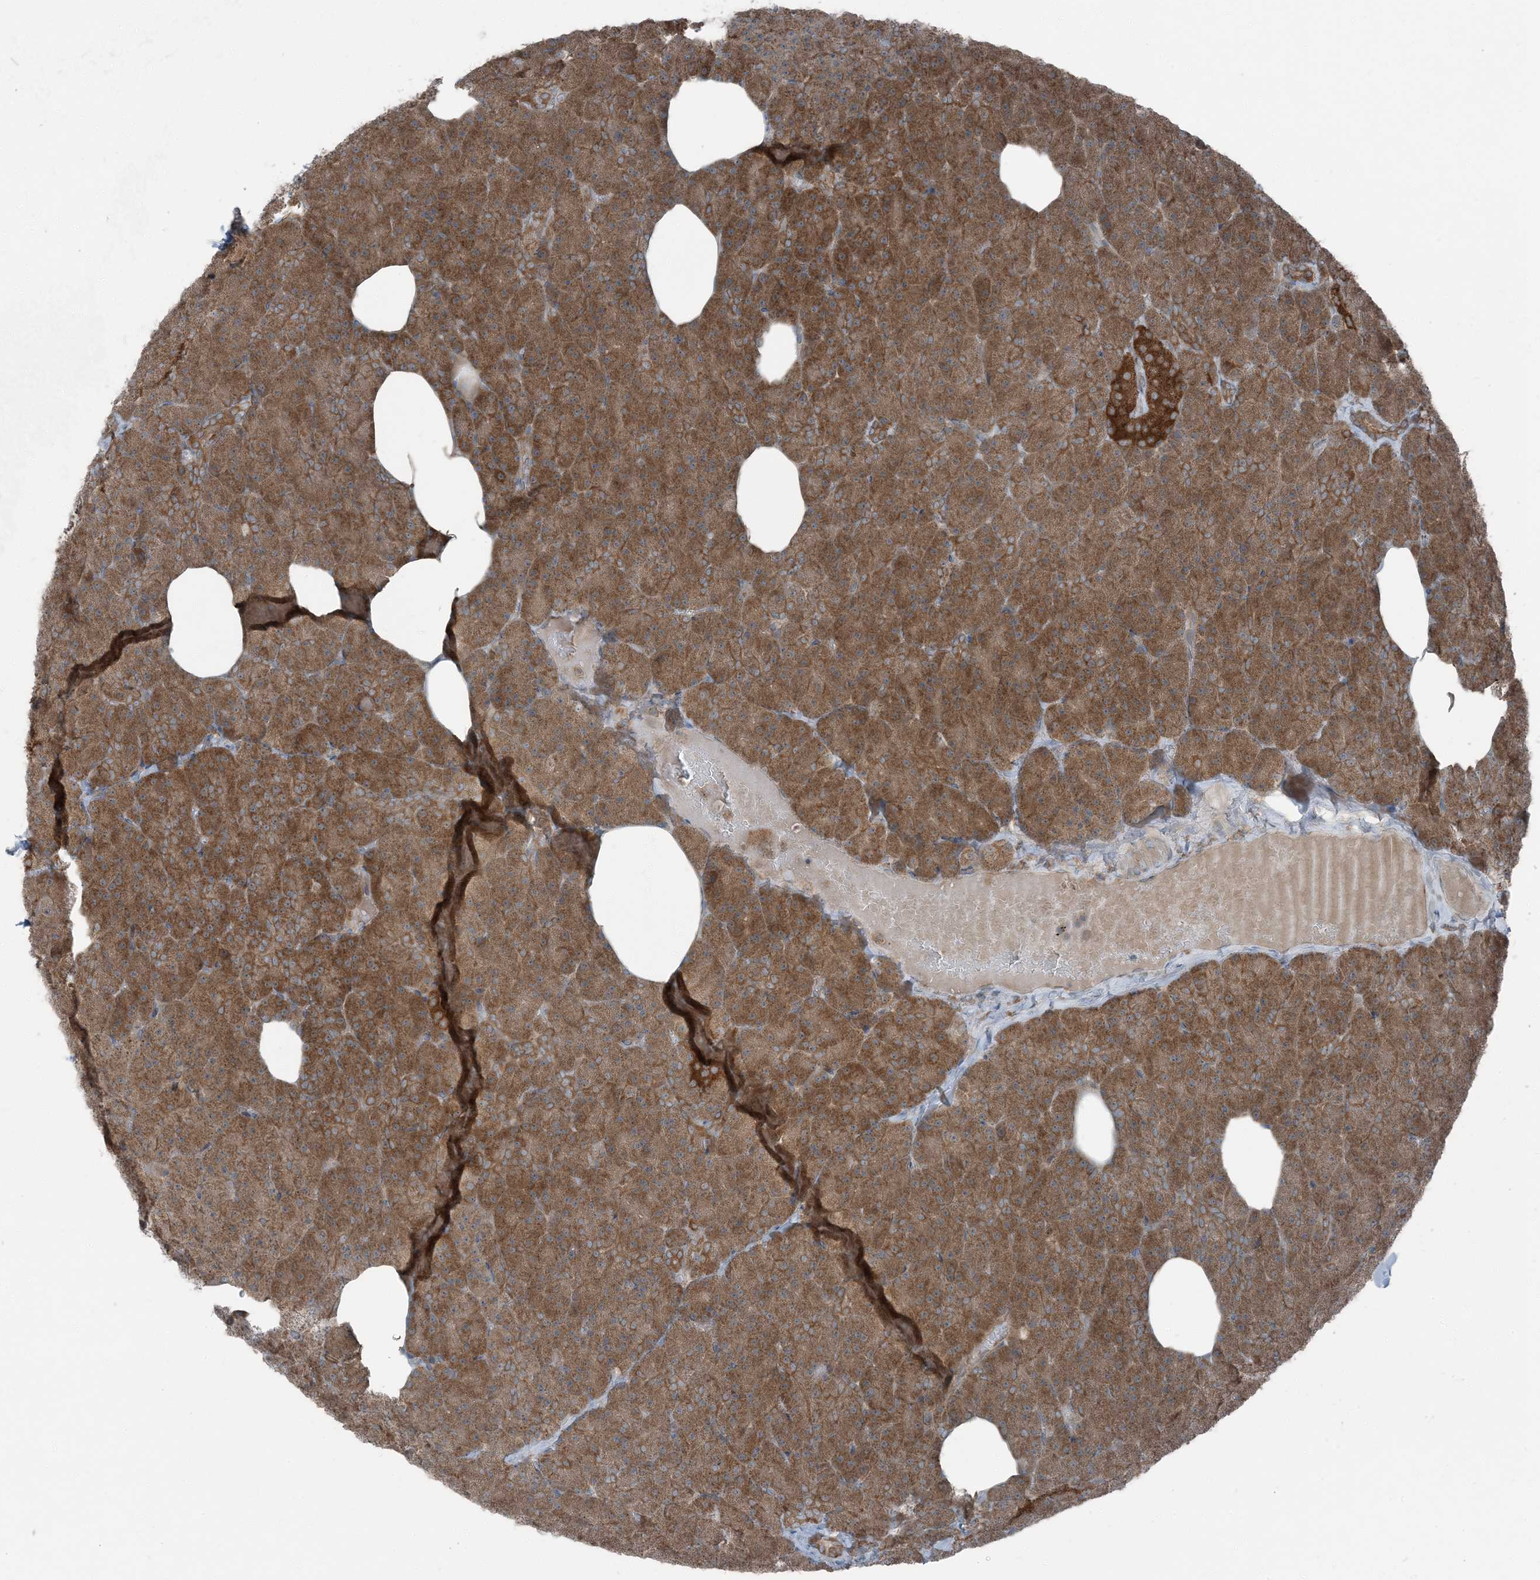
{"staining": {"intensity": "moderate", "quantity": ">75%", "location": "cytoplasmic/membranous"}, "tissue": "pancreas", "cell_type": "Exocrine glandular cells", "image_type": "normal", "snomed": [{"axis": "morphology", "description": "Normal tissue, NOS"}, {"axis": "morphology", "description": "Carcinoid, malignant, NOS"}, {"axis": "topography", "description": "Pancreas"}], "caption": "An image showing moderate cytoplasmic/membranous positivity in approximately >75% of exocrine glandular cells in normal pancreas, as visualized by brown immunohistochemical staining.", "gene": "RAB3GAP1", "patient": {"sex": "female", "age": 35}}